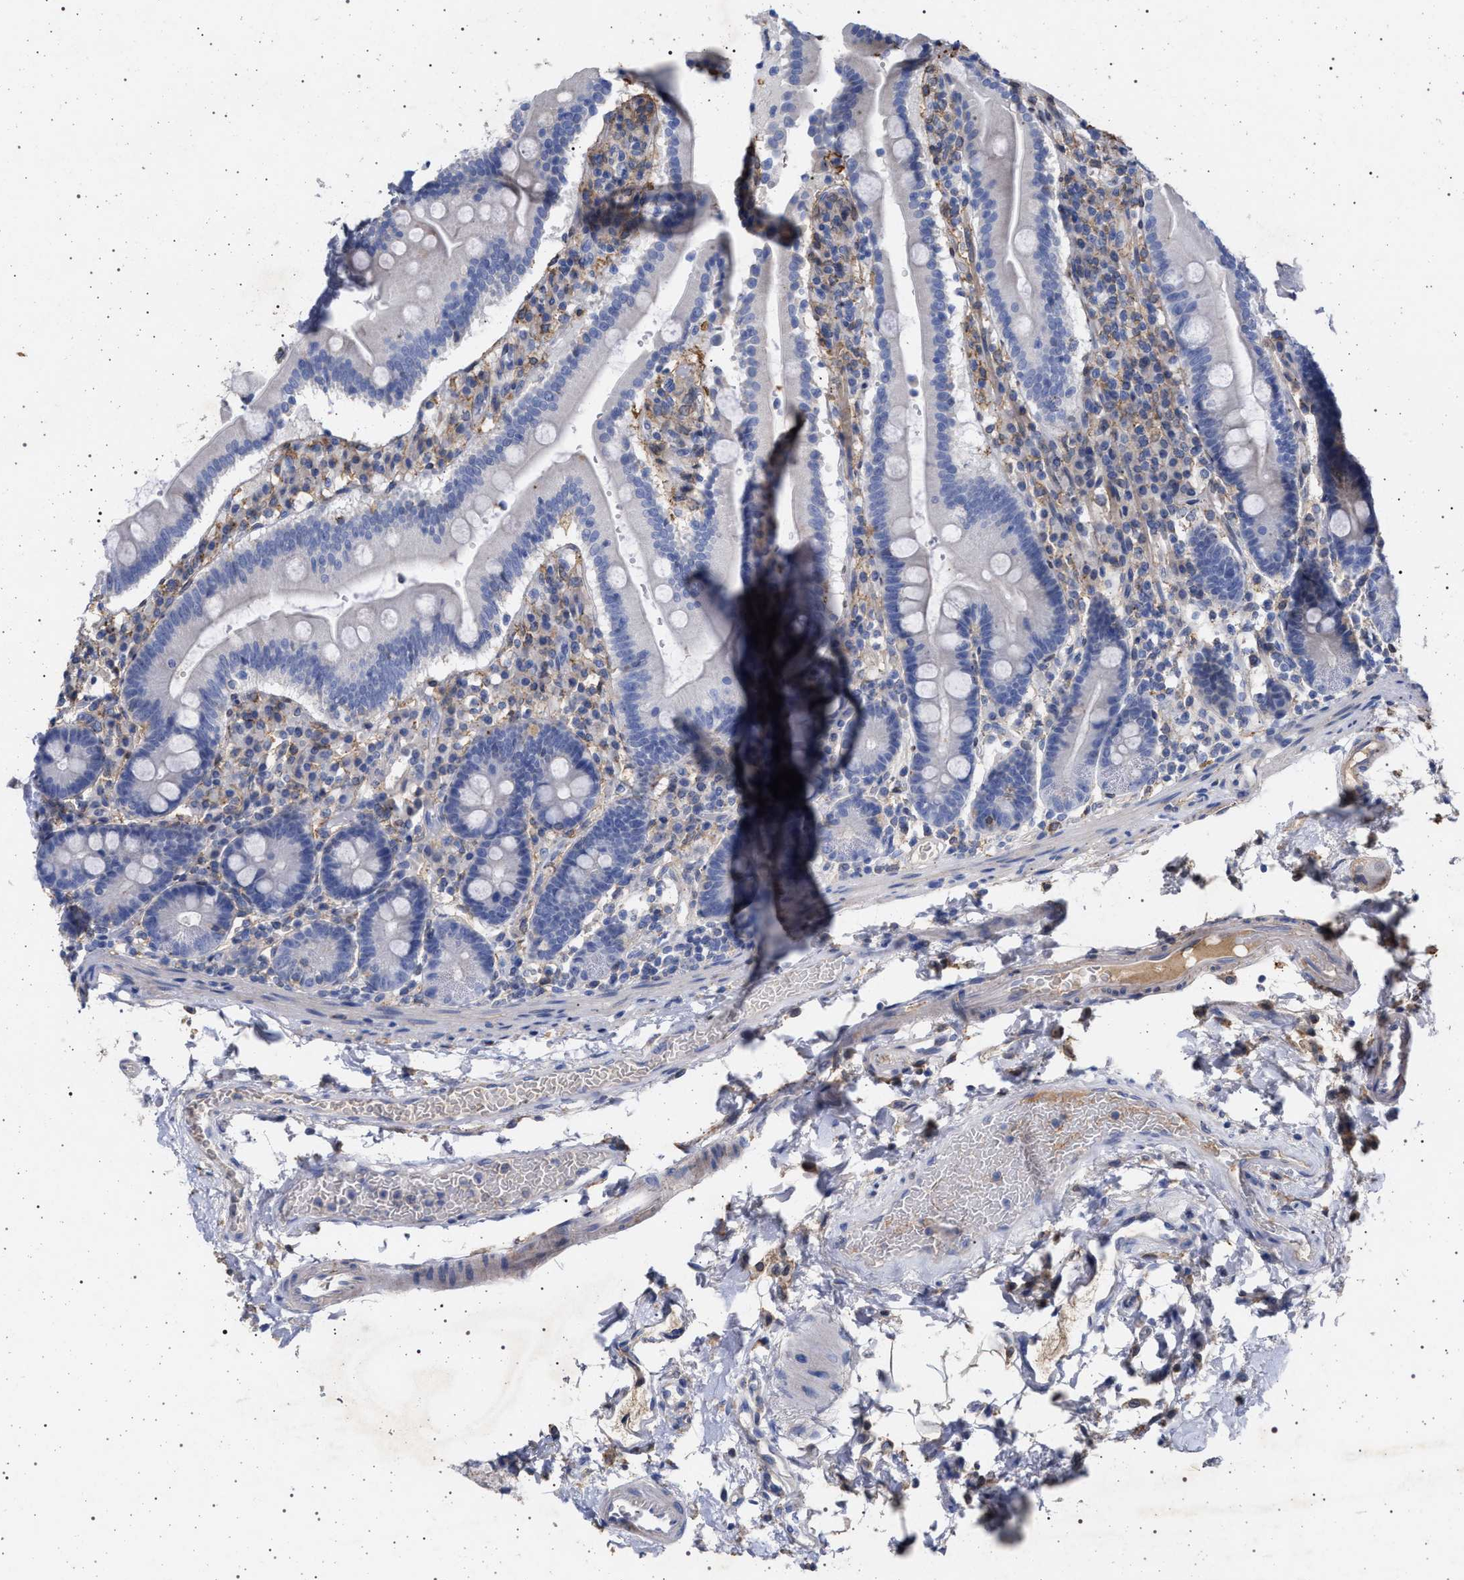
{"staining": {"intensity": "weak", "quantity": "<25%", "location": "cytoplasmic/membranous"}, "tissue": "duodenum", "cell_type": "Glandular cells", "image_type": "normal", "snomed": [{"axis": "morphology", "description": "Normal tissue, NOS"}, {"axis": "topography", "description": "Small intestine, NOS"}], "caption": "IHC image of unremarkable duodenum: duodenum stained with DAB (3,3'-diaminobenzidine) displays no significant protein expression in glandular cells. (Brightfield microscopy of DAB (3,3'-diaminobenzidine) immunohistochemistry (IHC) at high magnification).", "gene": "PLG", "patient": {"sex": "female", "age": 71}}